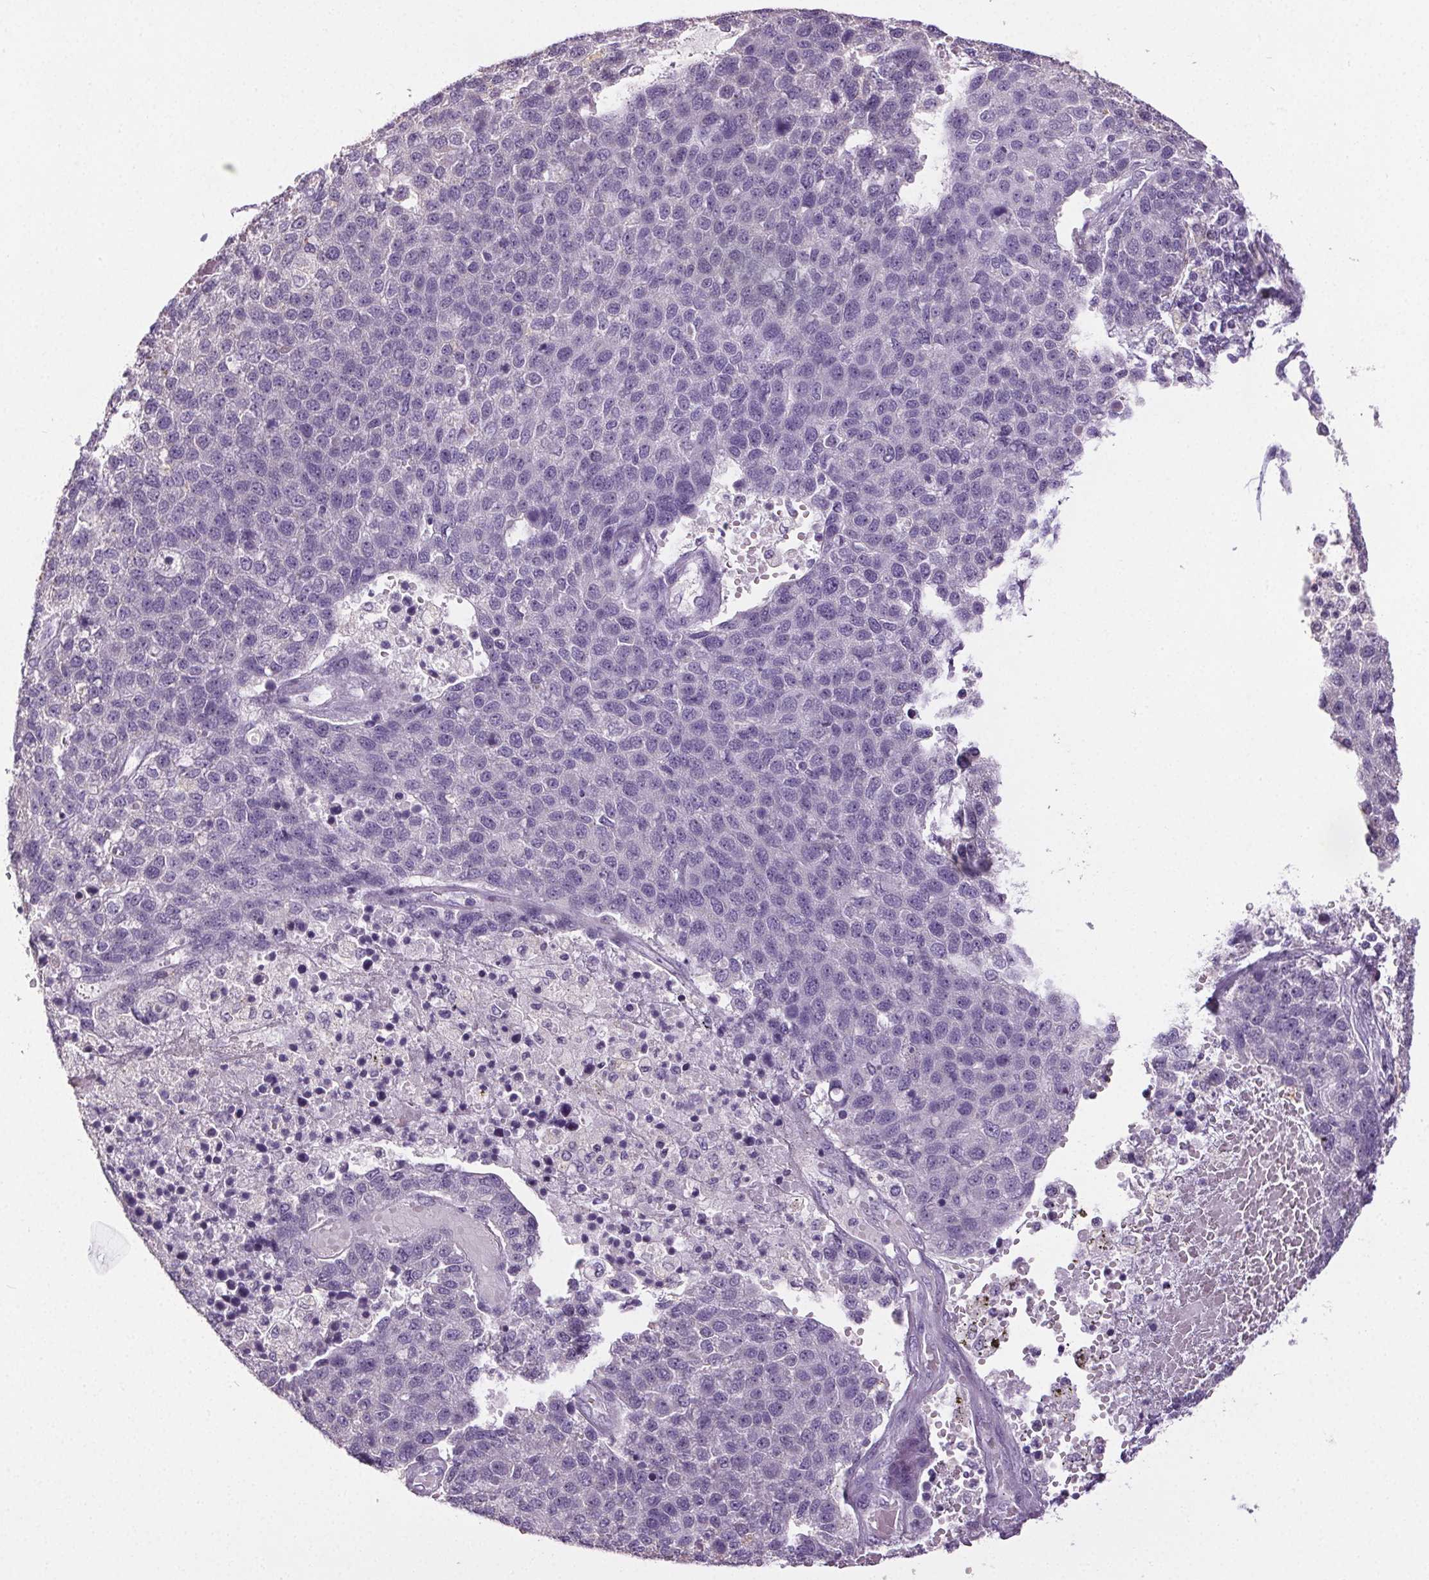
{"staining": {"intensity": "negative", "quantity": "none", "location": "none"}, "tissue": "pancreatic cancer", "cell_type": "Tumor cells", "image_type": "cancer", "snomed": [{"axis": "morphology", "description": "Adenocarcinoma, NOS"}, {"axis": "topography", "description": "Pancreas"}], "caption": "Immunohistochemical staining of pancreatic adenocarcinoma displays no significant staining in tumor cells. (Stains: DAB (3,3'-diaminobenzidine) immunohistochemistry (IHC) with hematoxylin counter stain, Microscopy: brightfield microscopy at high magnification).", "gene": "GPIHBP1", "patient": {"sex": "female", "age": 61}}